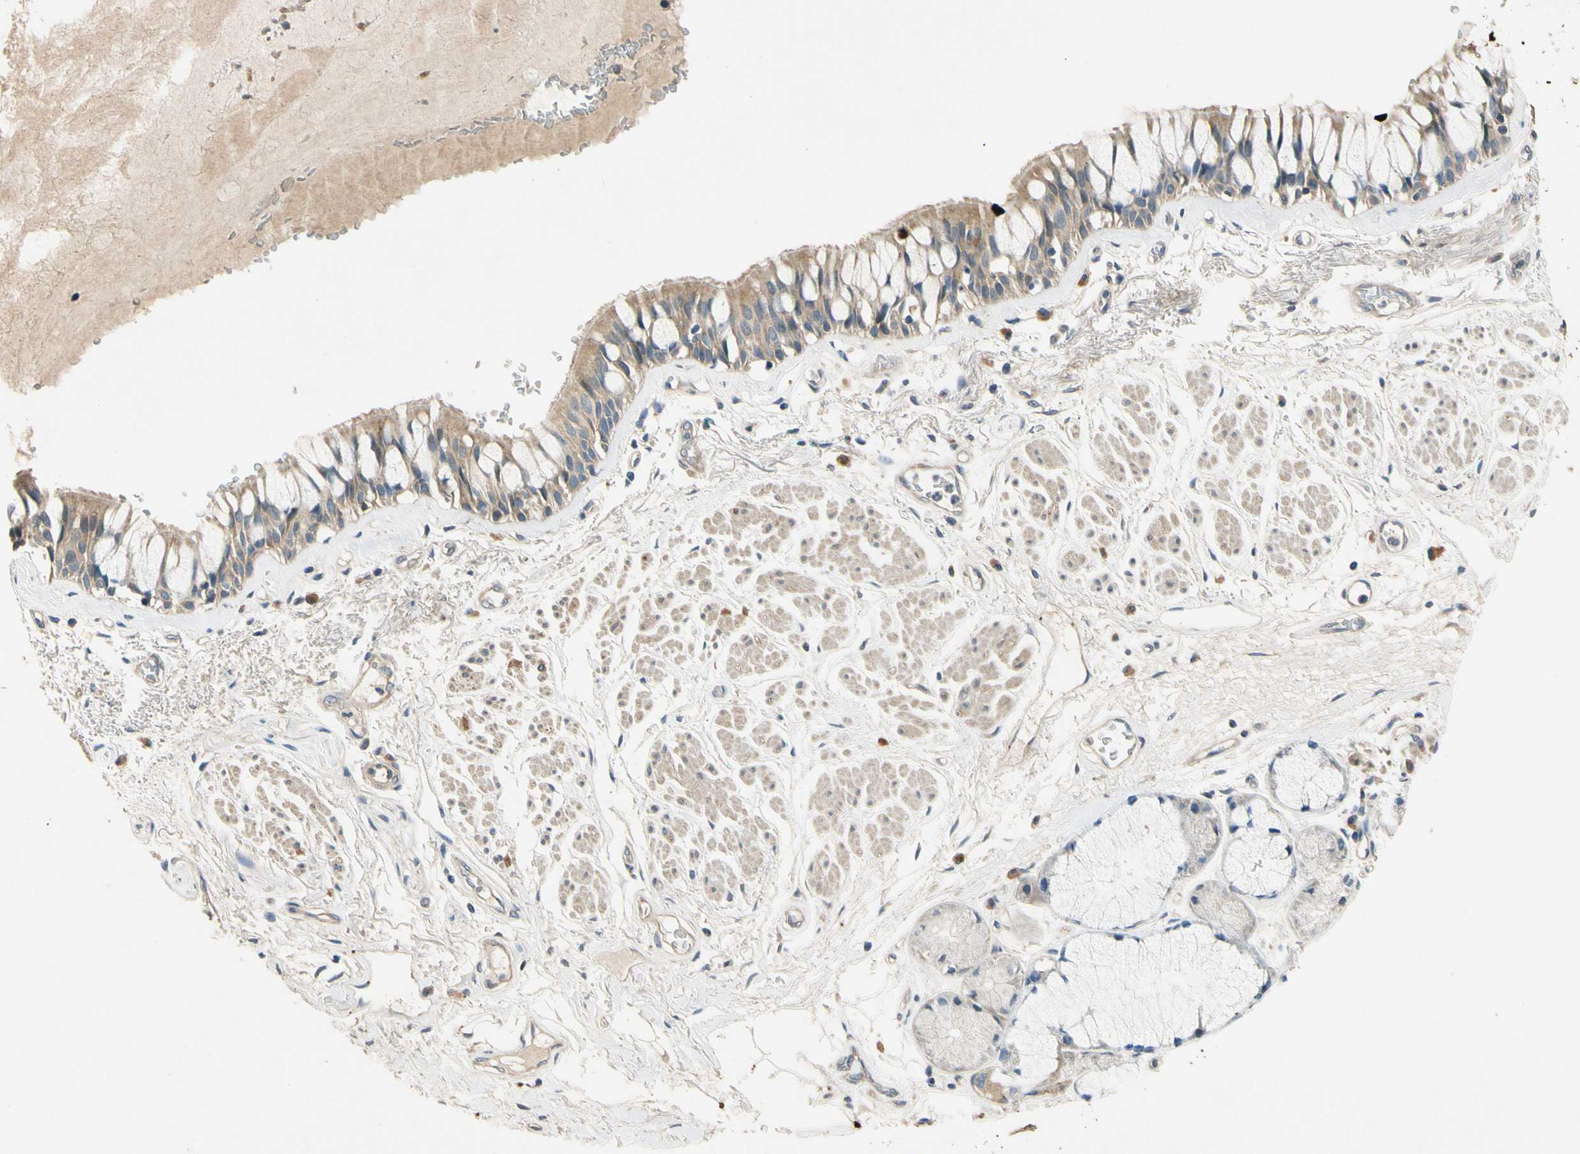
{"staining": {"intensity": "moderate", "quantity": ">75%", "location": "cytoplasmic/membranous"}, "tissue": "bronchus", "cell_type": "Respiratory epithelial cells", "image_type": "normal", "snomed": [{"axis": "morphology", "description": "Normal tissue, NOS"}, {"axis": "topography", "description": "Bronchus"}], "caption": "Immunohistochemical staining of normal human bronchus demonstrates medium levels of moderate cytoplasmic/membranous expression in about >75% of respiratory epithelial cells. (brown staining indicates protein expression, while blue staining denotes nuclei).", "gene": "ALKBH3", "patient": {"sex": "male", "age": 66}}